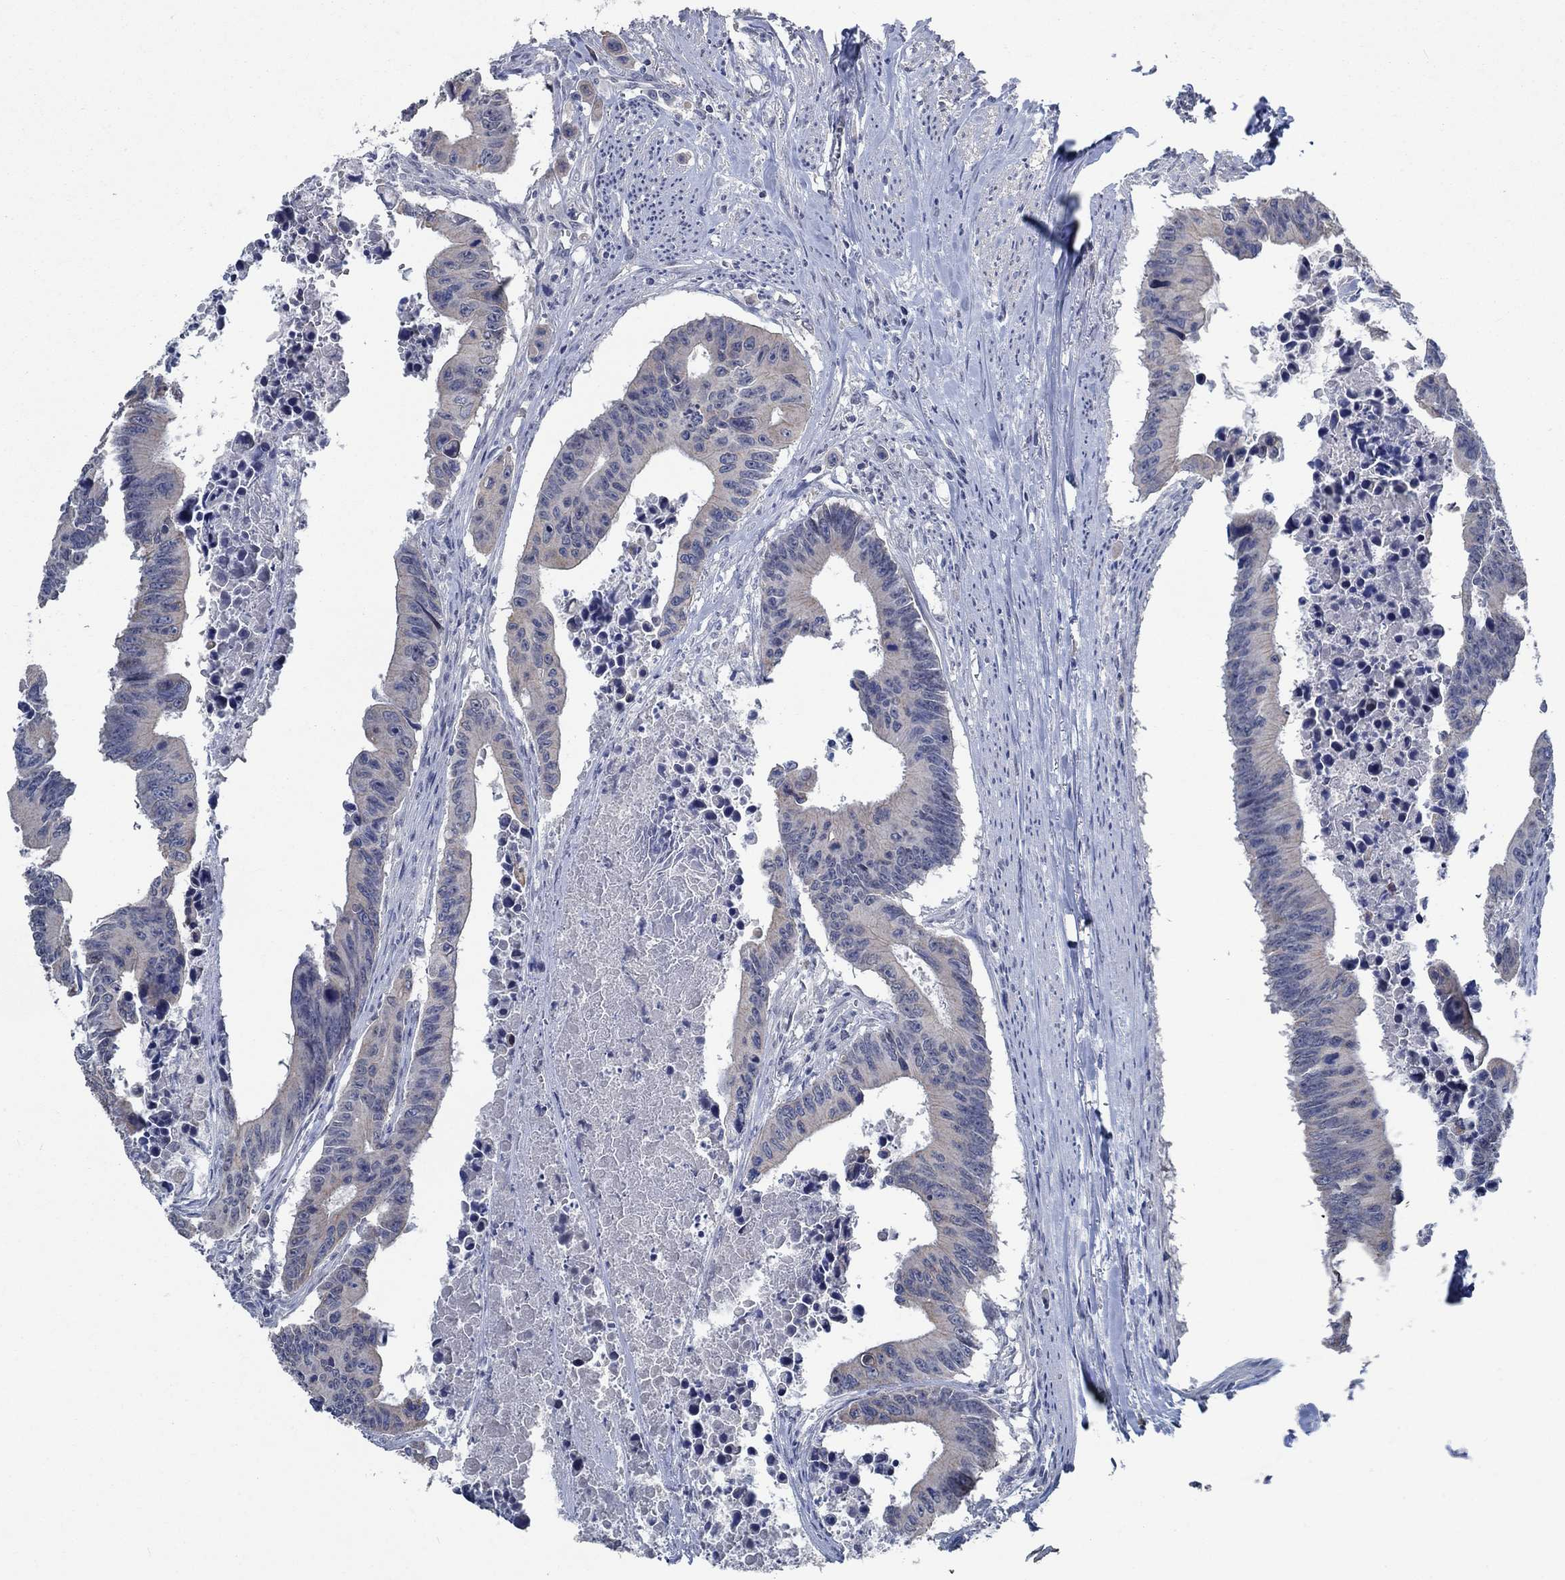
{"staining": {"intensity": "weak", "quantity": "<25%", "location": "cytoplasmic/membranous"}, "tissue": "colorectal cancer", "cell_type": "Tumor cells", "image_type": "cancer", "snomed": [{"axis": "morphology", "description": "Adenocarcinoma, NOS"}, {"axis": "topography", "description": "Colon"}], "caption": "Tumor cells are negative for brown protein staining in adenocarcinoma (colorectal).", "gene": "OBSCN", "patient": {"sex": "female", "age": 87}}